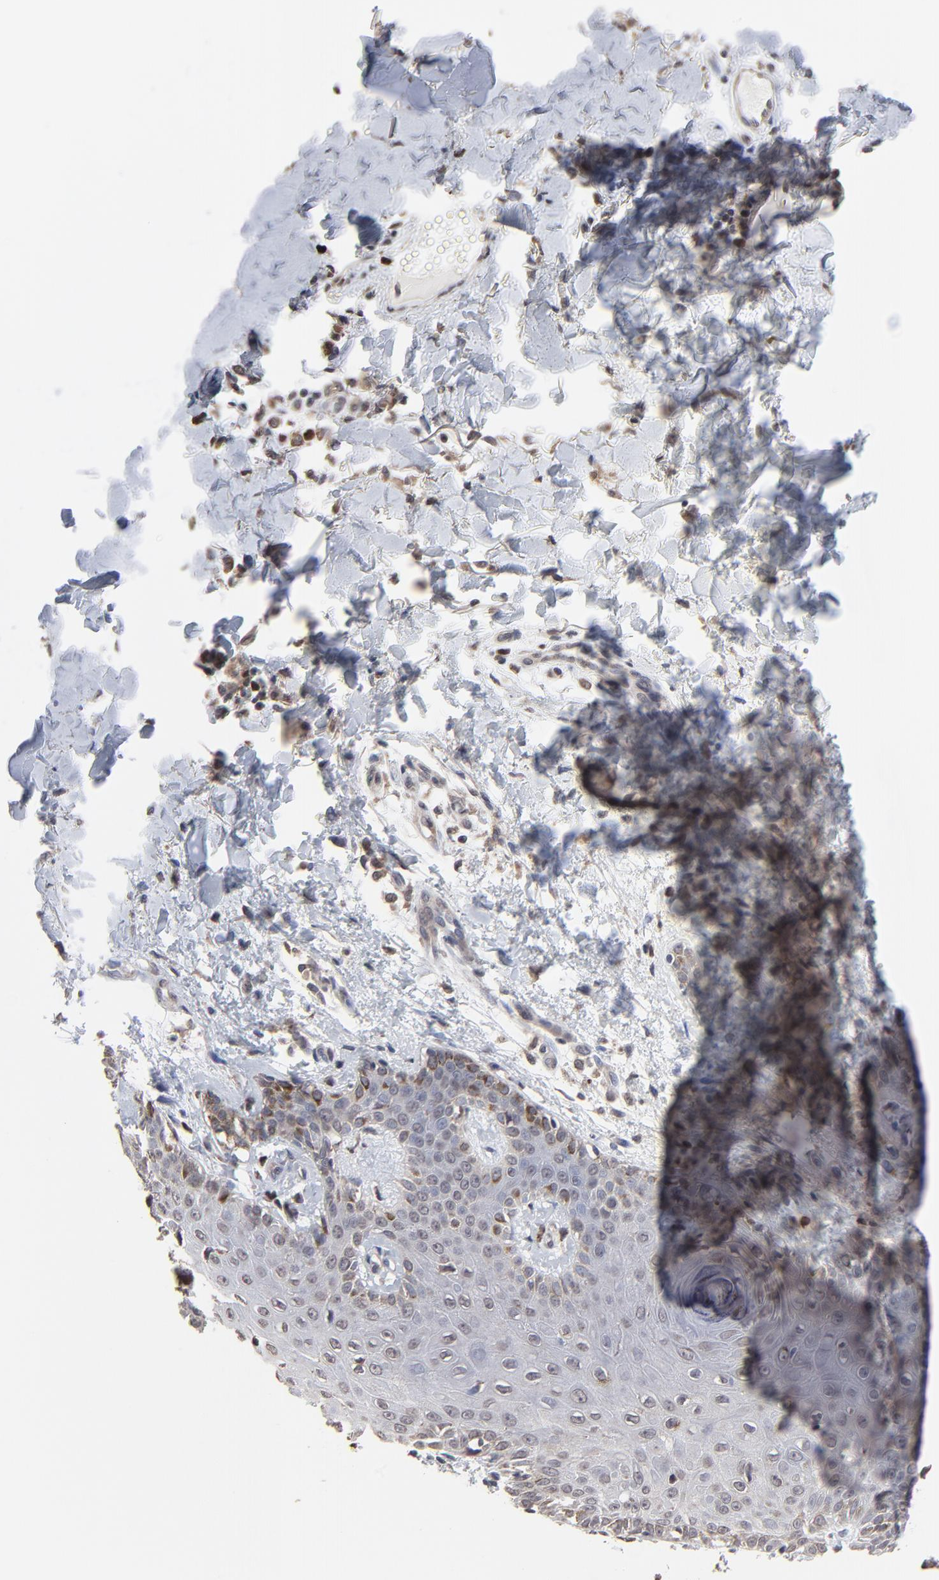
{"staining": {"intensity": "weak", "quantity": "<25%", "location": "cytoplasmic/membranous"}, "tissue": "skin cancer", "cell_type": "Tumor cells", "image_type": "cancer", "snomed": [{"axis": "morphology", "description": "Basal cell carcinoma"}, {"axis": "topography", "description": "Skin"}], "caption": "This photomicrograph is of skin cancer stained with immunohistochemistry (IHC) to label a protein in brown with the nuclei are counter-stained blue. There is no staining in tumor cells. (DAB immunohistochemistry (IHC) with hematoxylin counter stain).", "gene": "CHM", "patient": {"sex": "male", "age": 67}}